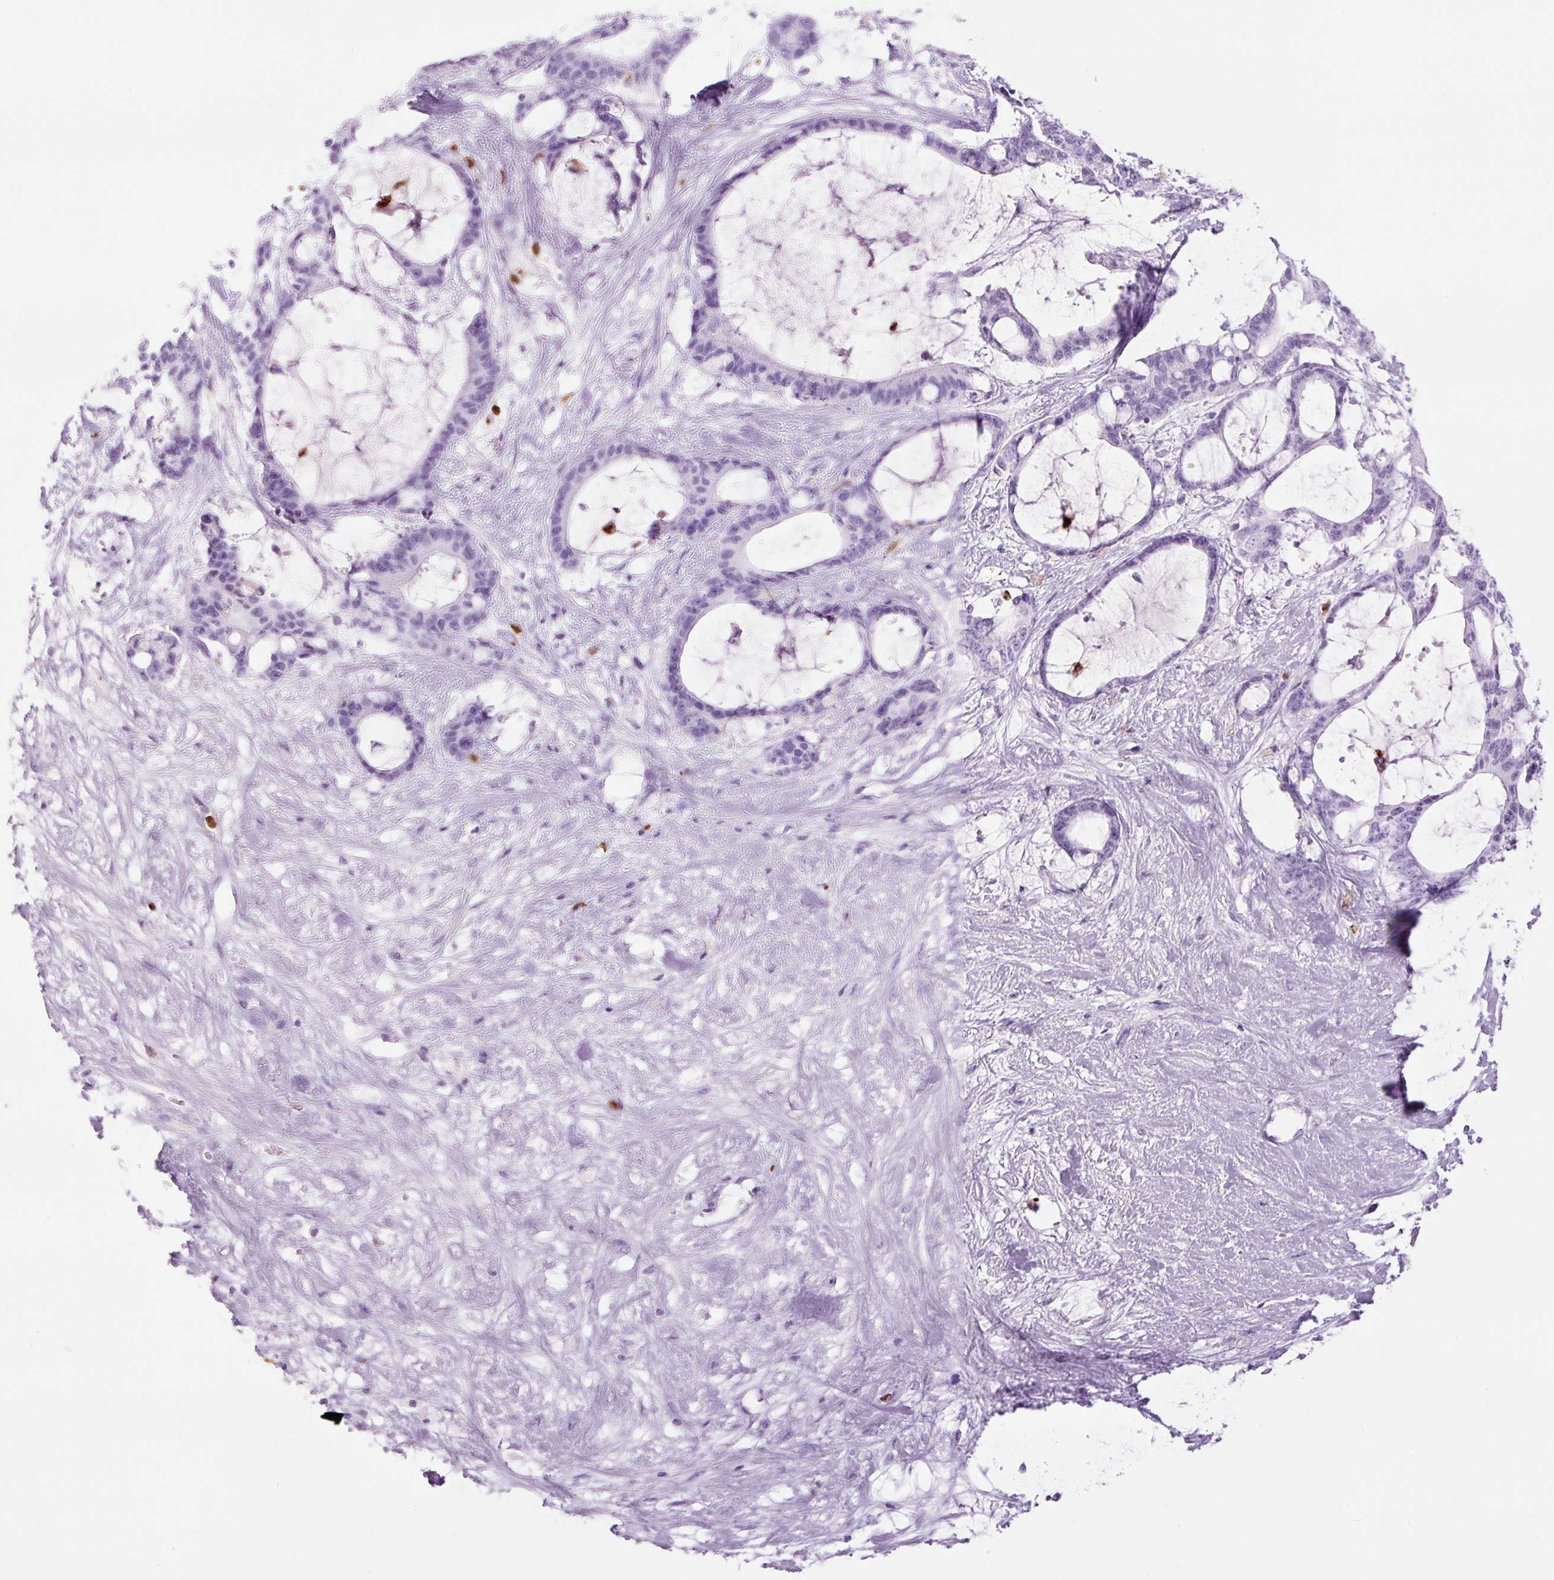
{"staining": {"intensity": "negative", "quantity": "none", "location": "none"}, "tissue": "liver cancer", "cell_type": "Tumor cells", "image_type": "cancer", "snomed": [{"axis": "morphology", "description": "Normal tissue, NOS"}, {"axis": "morphology", "description": "Cholangiocarcinoma"}, {"axis": "topography", "description": "Liver"}, {"axis": "topography", "description": "Peripheral nerve tissue"}], "caption": "Immunohistochemical staining of human liver cancer reveals no significant positivity in tumor cells. (IHC, brightfield microscopy, high magnification).", "gene": "LYZ", "patient": {"sex": "female", "age": 73}}